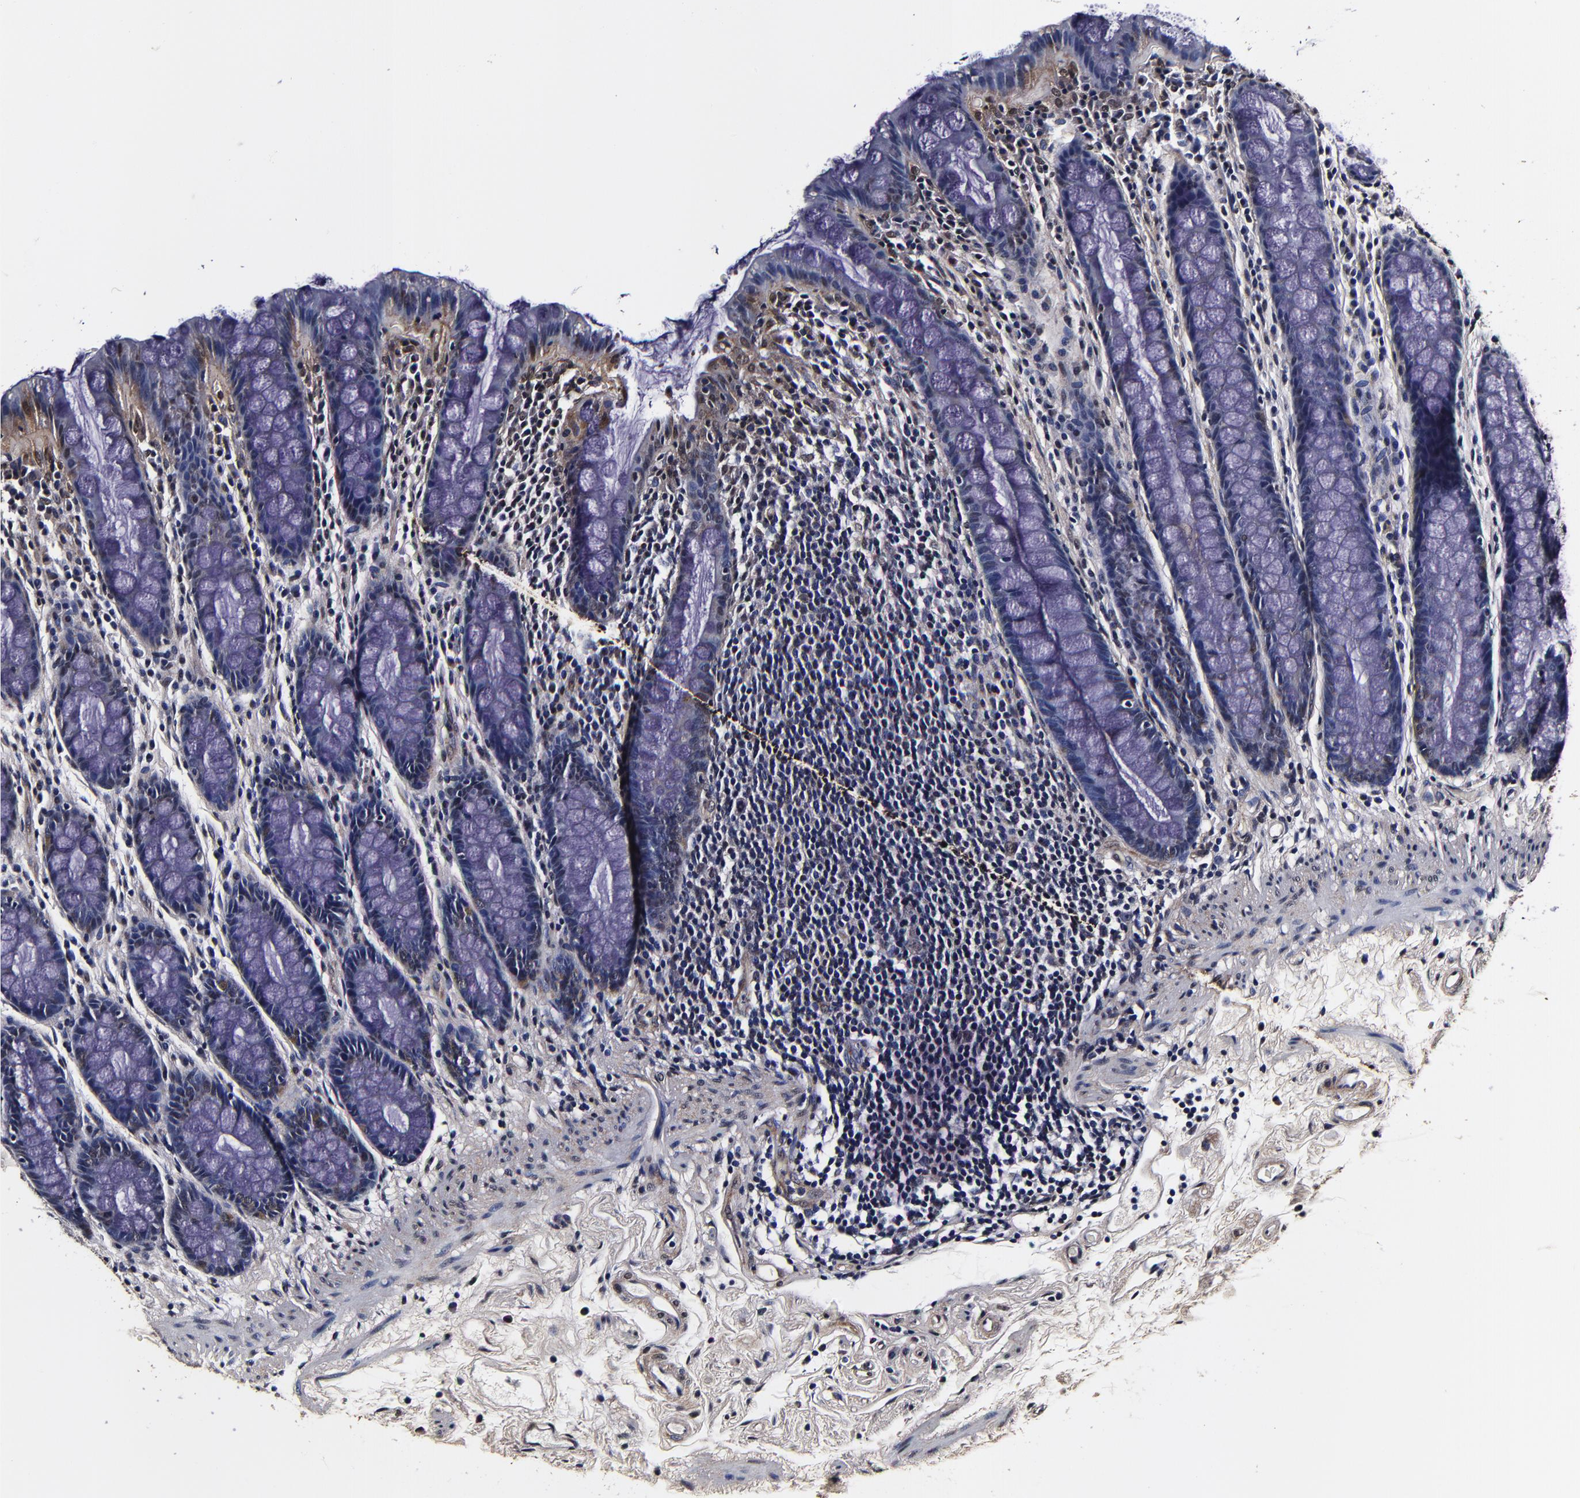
{"staining": {"intensity": "moderate", "quantity": "<25%", "location": "cytoplasmic/membranous"}, "tissue": "rectum", "cell_type": "Glandular cells", "image_type": "normal", "snomed": [{"axis": "morphology", "description": "Normal tissue, NOS"}, {"axis": "topography", "description": "Rectum"}], "caption": "Immunohistochemical staining of unremarkable human rectum displays moderate cytoplasmic/membranous protein expression in approximately <25% of glandular cells. (DAB (3,3'-diaminobenzidine) = brown stain, brightfield microscopy at high magnification).", "gene": "MMP15", "patient": {"sex": "male", "age": 92}}